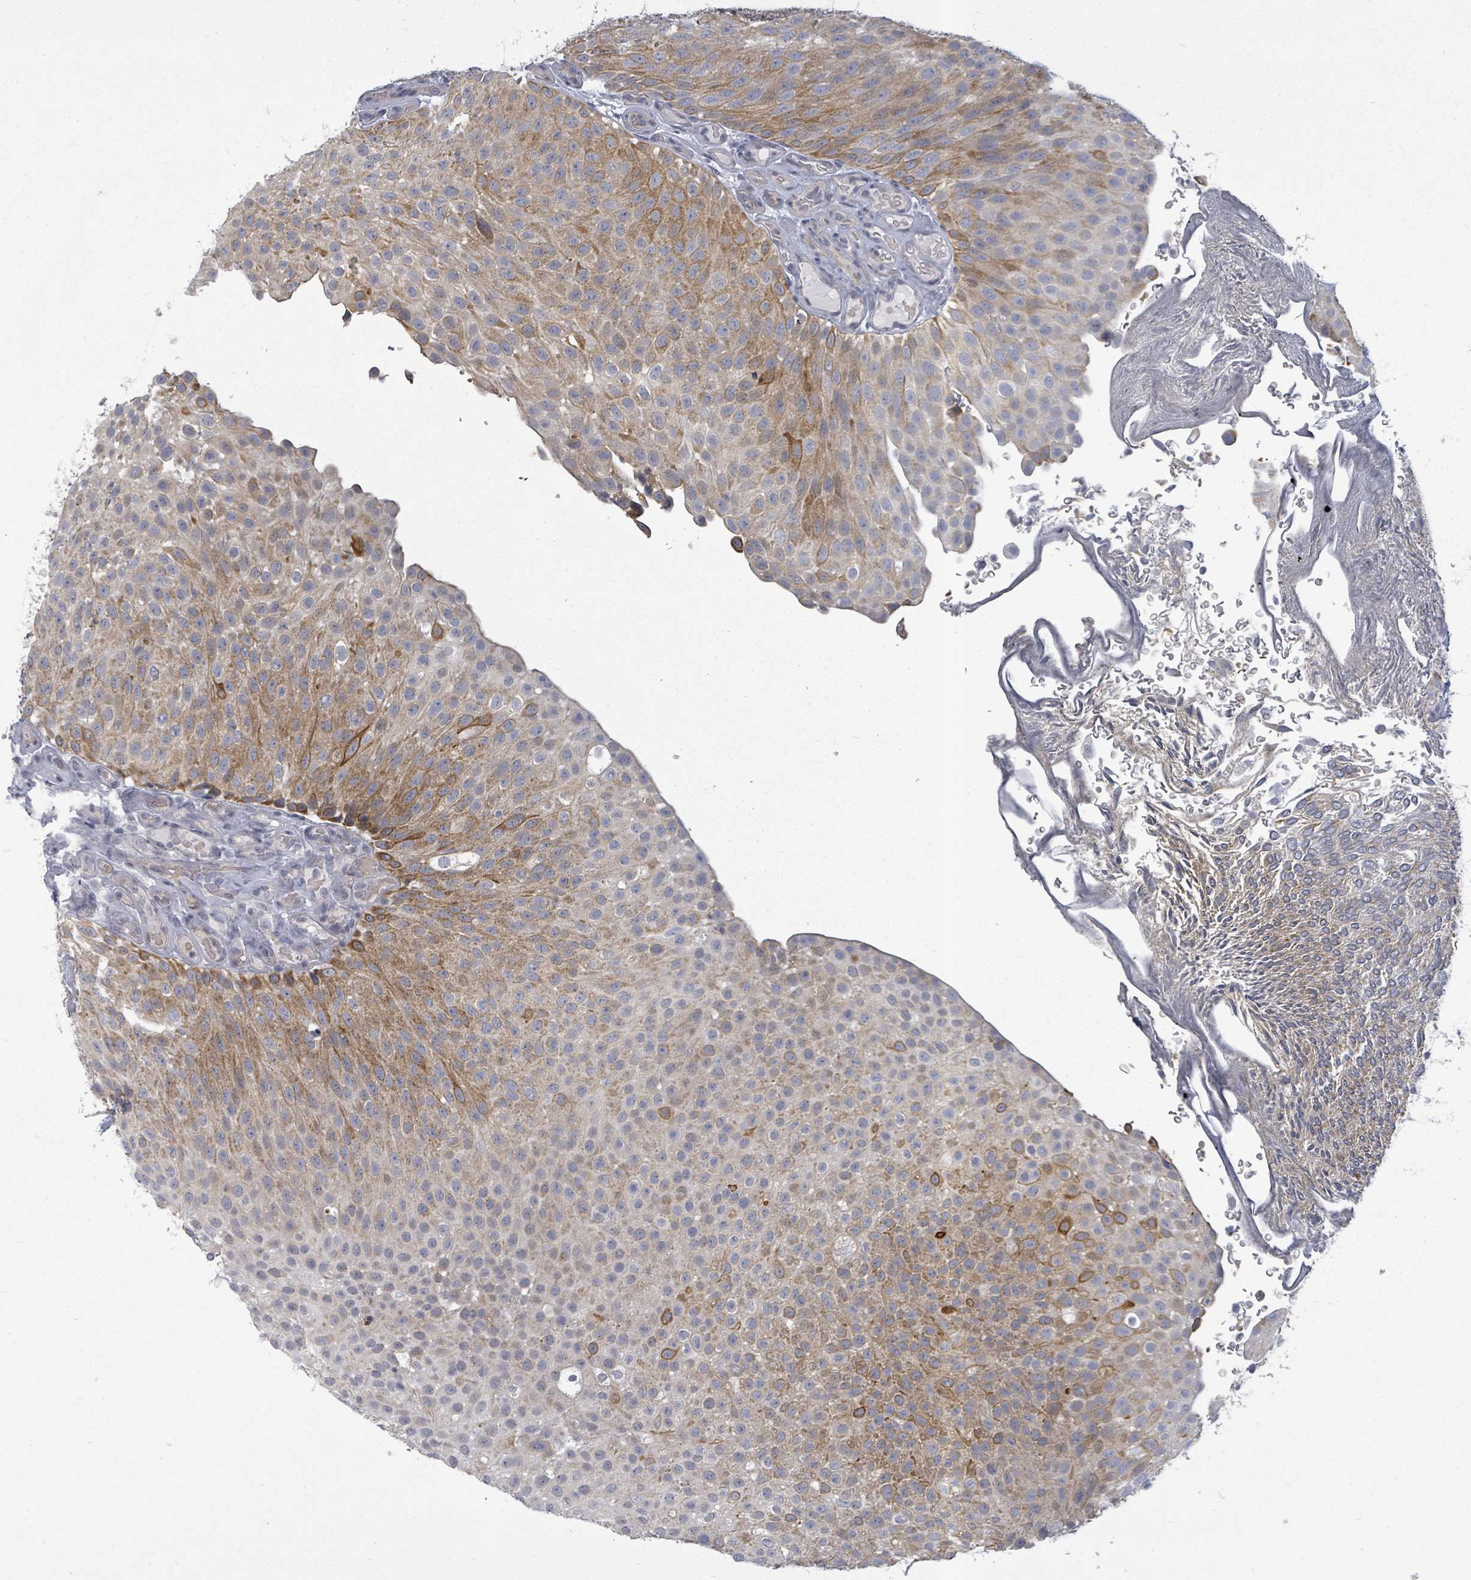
{"staining": {"intensity": "moderate", "quantity": "25%-75%", "location": "cytoplasmic/membranous"}, "tissue": "urothelial cancer", "cell_type": "Tumor cells", "image_type": "cancer", "snomed": [{"axis": "morphology", "description": "Urothelial carcinoma, Low grade"}, {"axis": "topography", "description": "Urinary bladder"}], "caption": "Urothelial cancer stained for a protein shows moderate cytoplasmic/membranous positivity in tumor cells.", "gene": "PTPN20", "patient": {"sex": "male", "age": 78}}